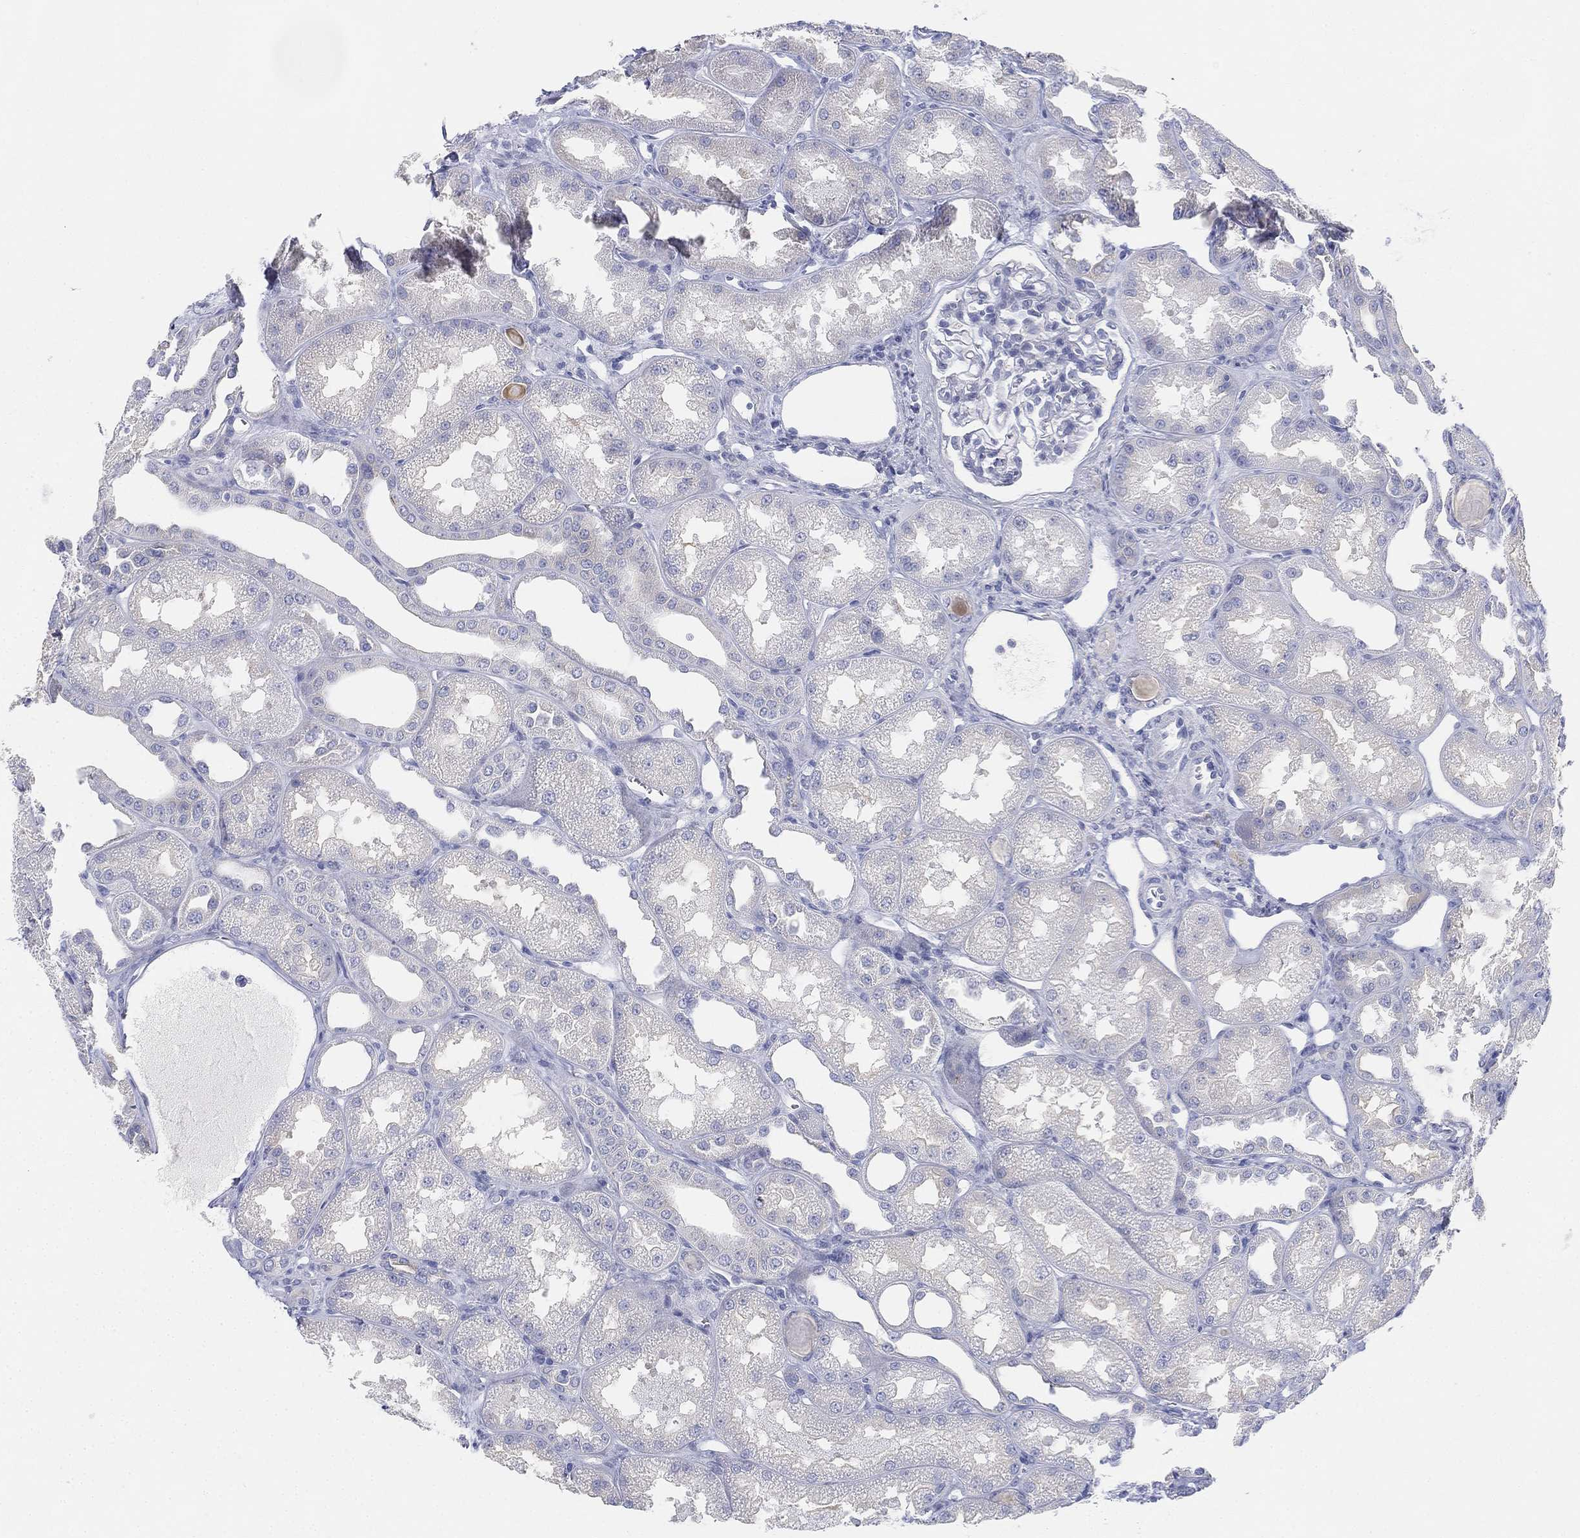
{"staining": {"intensity": "negative", "quantity": "none", "location": "none"}, "tissue": "kidney", "cell_type": "Cells in glomeruli", "image_type": "normal", "snomed": [{"axis": "morphology", "description": "Normal tissue, NOS"}, {"axis": "topography", "description": "Kidney"}], "caption": "This is an immunohistochemistry image of normal kidney. There is no positivity in cells in glomeruli.", "gene": "GCNA", "patient": {"sex": "male", "age": 61}}